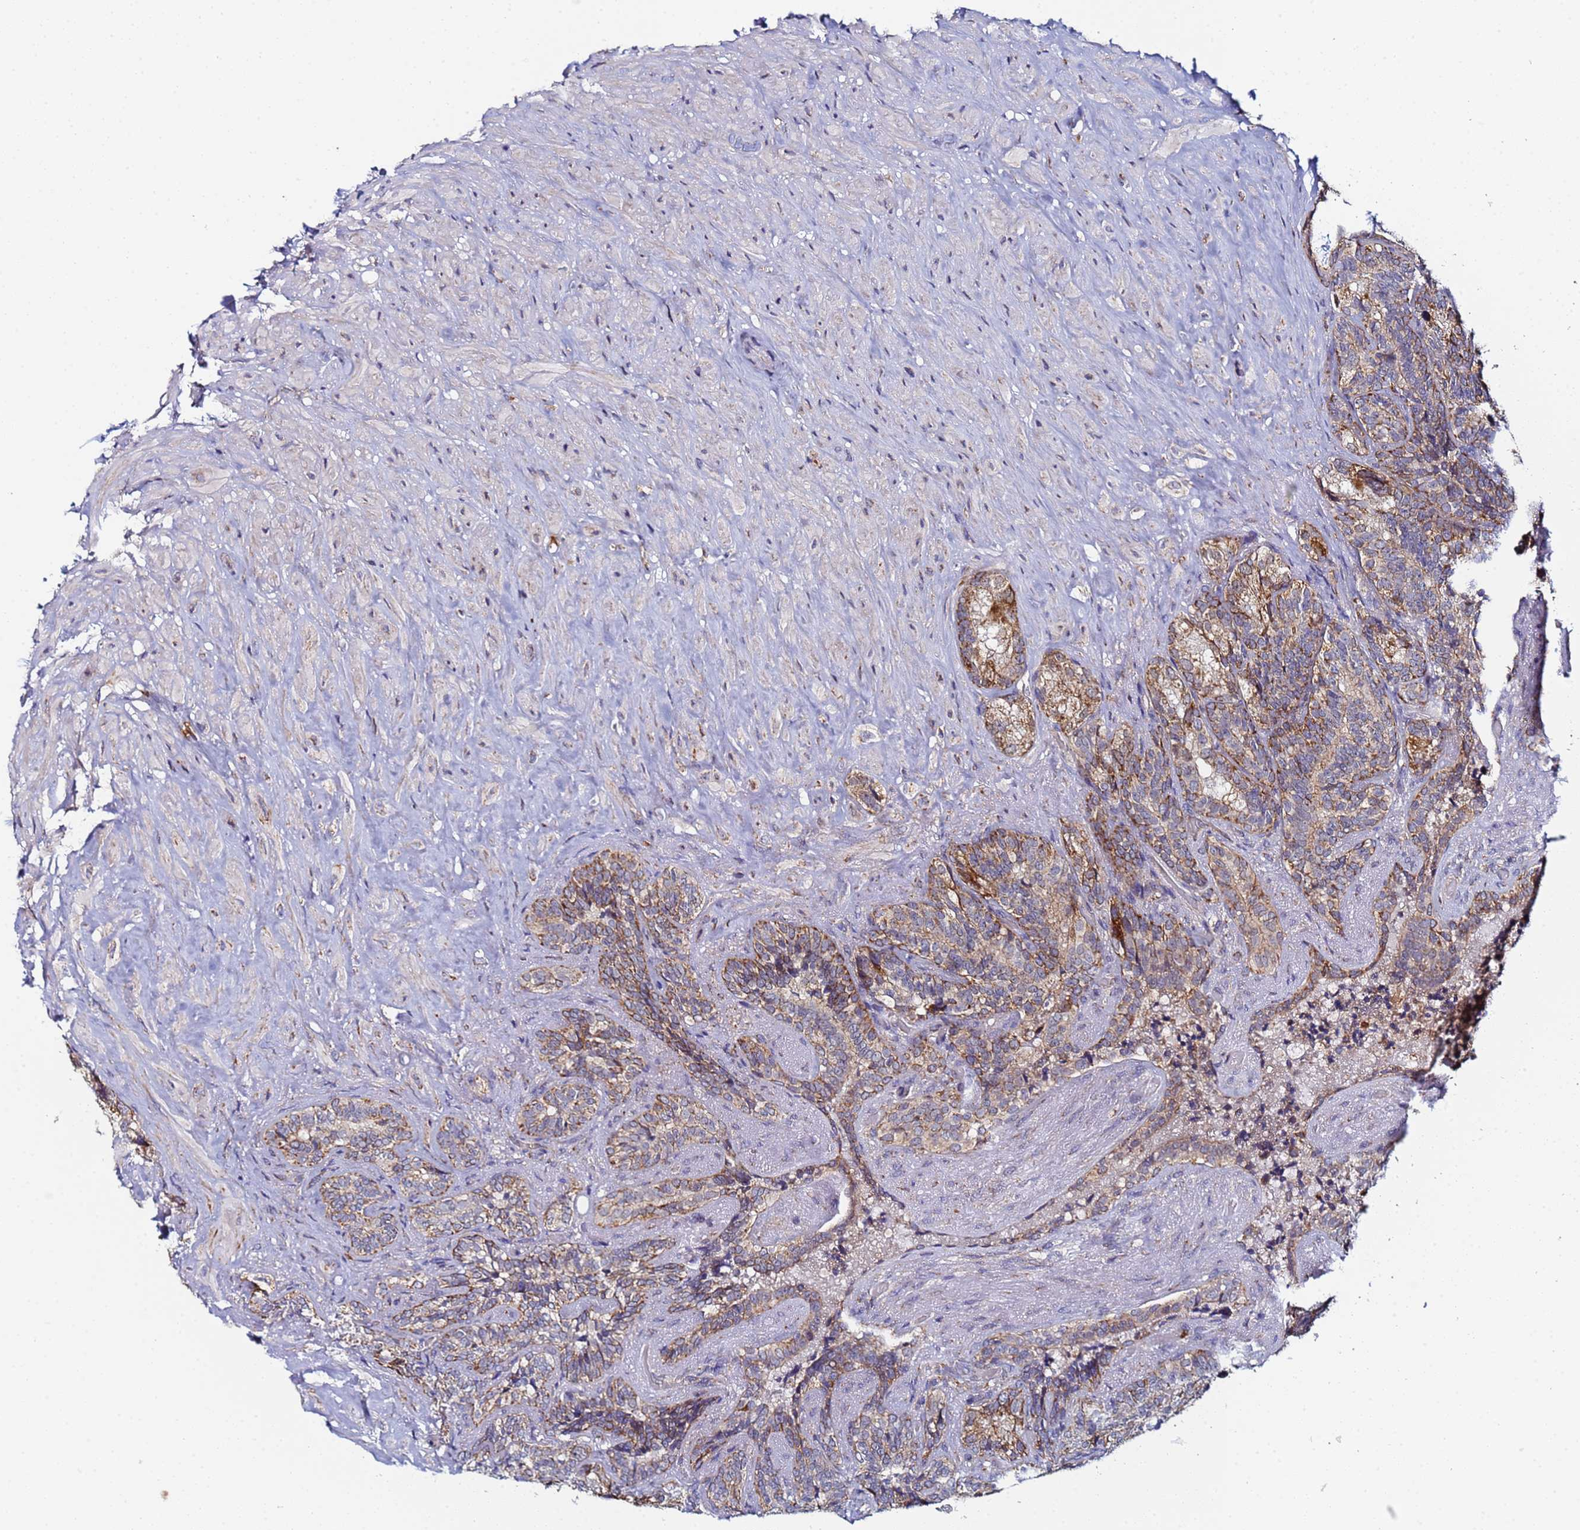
{"staining": {"intensity": "moderate", "quantity": ">75%", "location": "cytoplasmic/membranous"}, "tissue": "seminal vesicle", "cell_type": "Glandular cells", "image_type": "normal", "snomed": [{"axis": "morphology", "description": "Normal tissue, NOS"}, {"axis": "topography", "description": "Seminal veicle"}], "caption": "A brown stain labels moderate cytoplasmic/membranous staining of a protein in glandular cells of unremarkable seminal vesicle.", "gene": "CCDC127", "patient": {"sex": "male", "age": 62}}